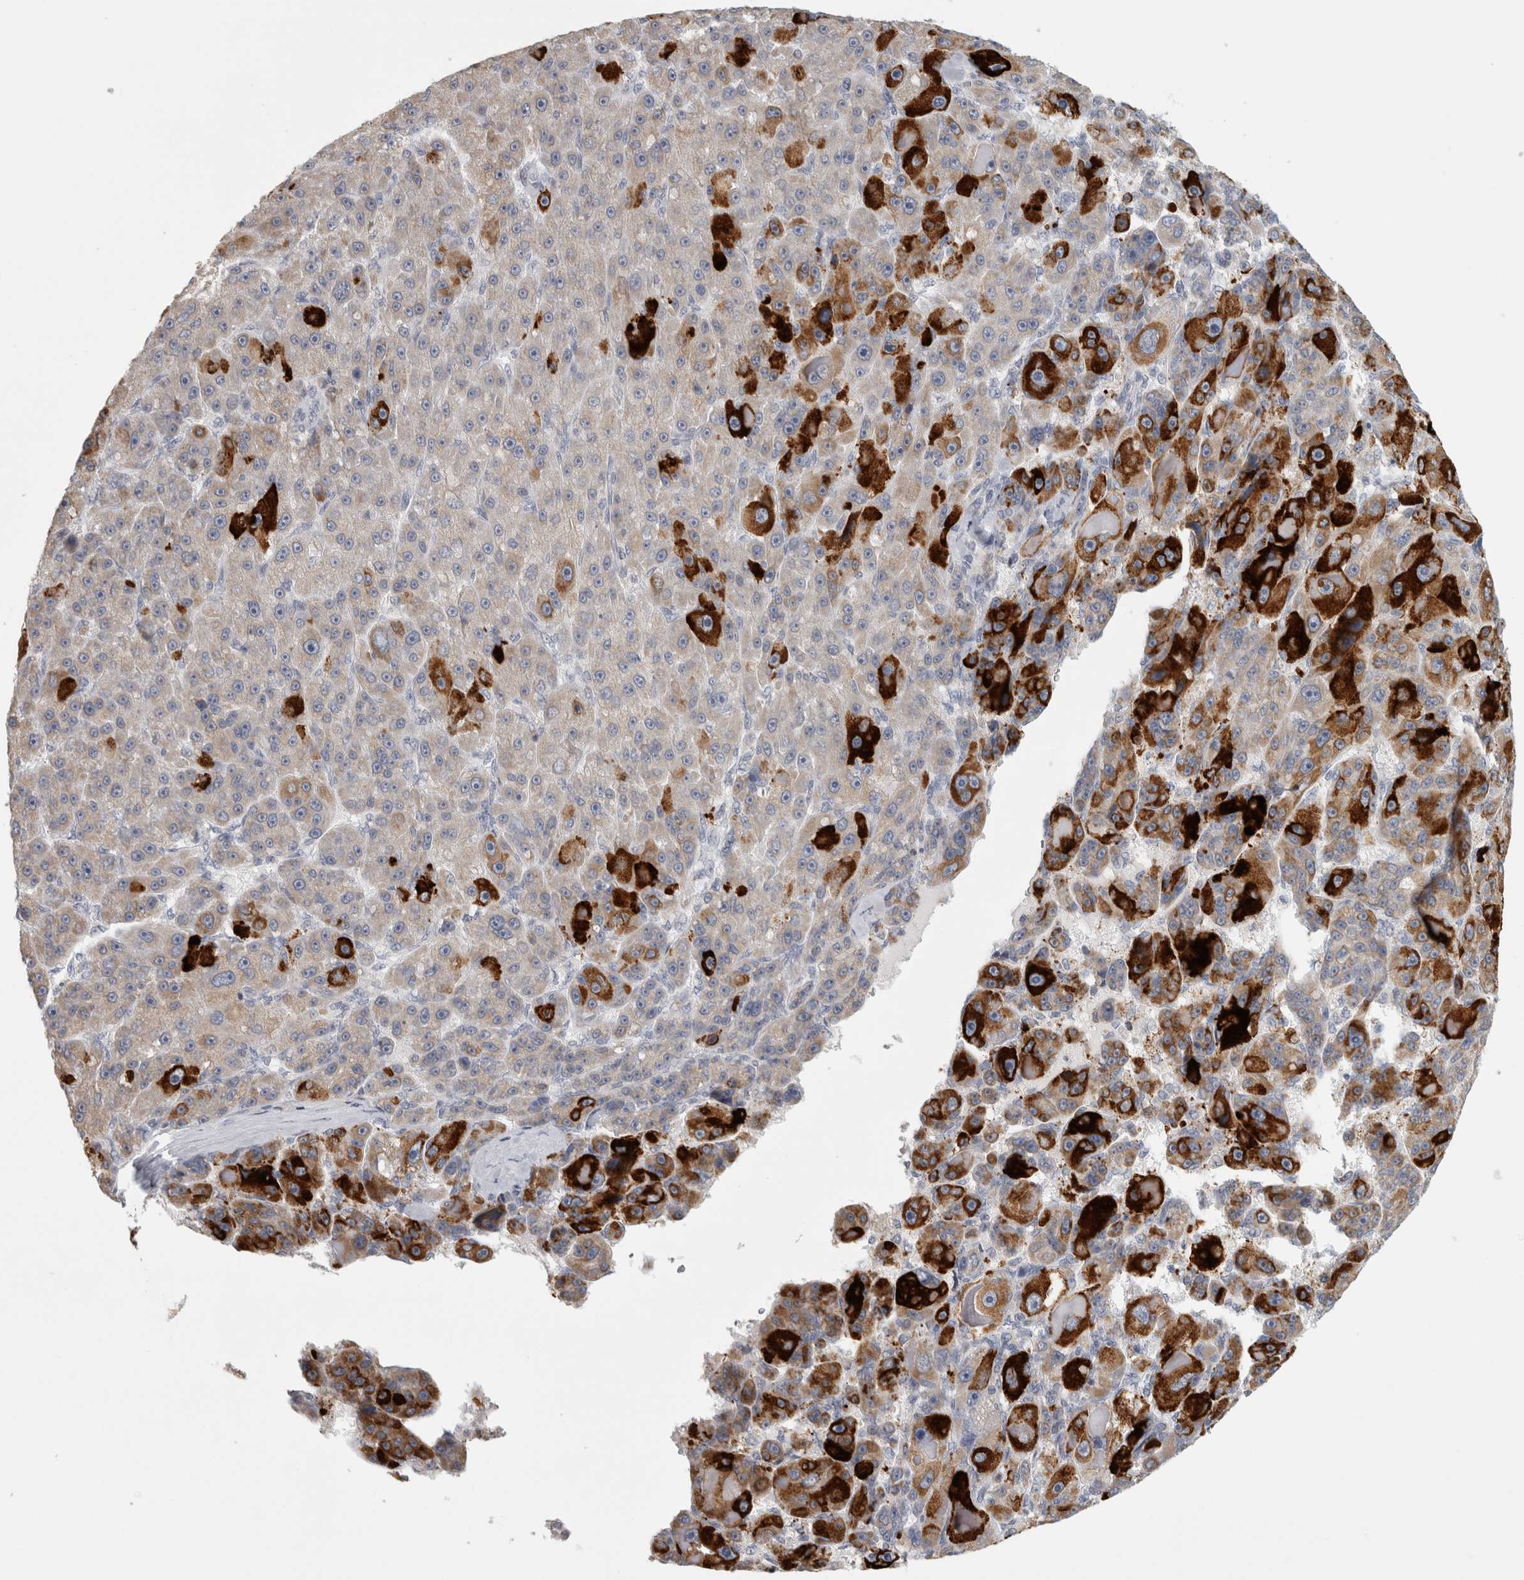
{"staining": {"intensity": "strong", "quantity": "25%-75%", "location": "cytoplasmic/membranous"}, "tissue": "liver cancer", "cell_type": "Tumor cells", "image_type": "cancer", "snomed": [{"axis": "morphology", "description": "Carcinoma, Hepatocellular, NOS"}, {"axis": "topography", "description": "Liver"}], "caption": "This image displays liver hepatocellular carcinoma stained with IHC to label a protein in brown. The cytoplasmic/membranous of tumor cells show strong positivity for the protein. Nuclei are counter-stained blue.", "gene": "PTPRN2", "patient": {"sex": "male", "age": 76}}